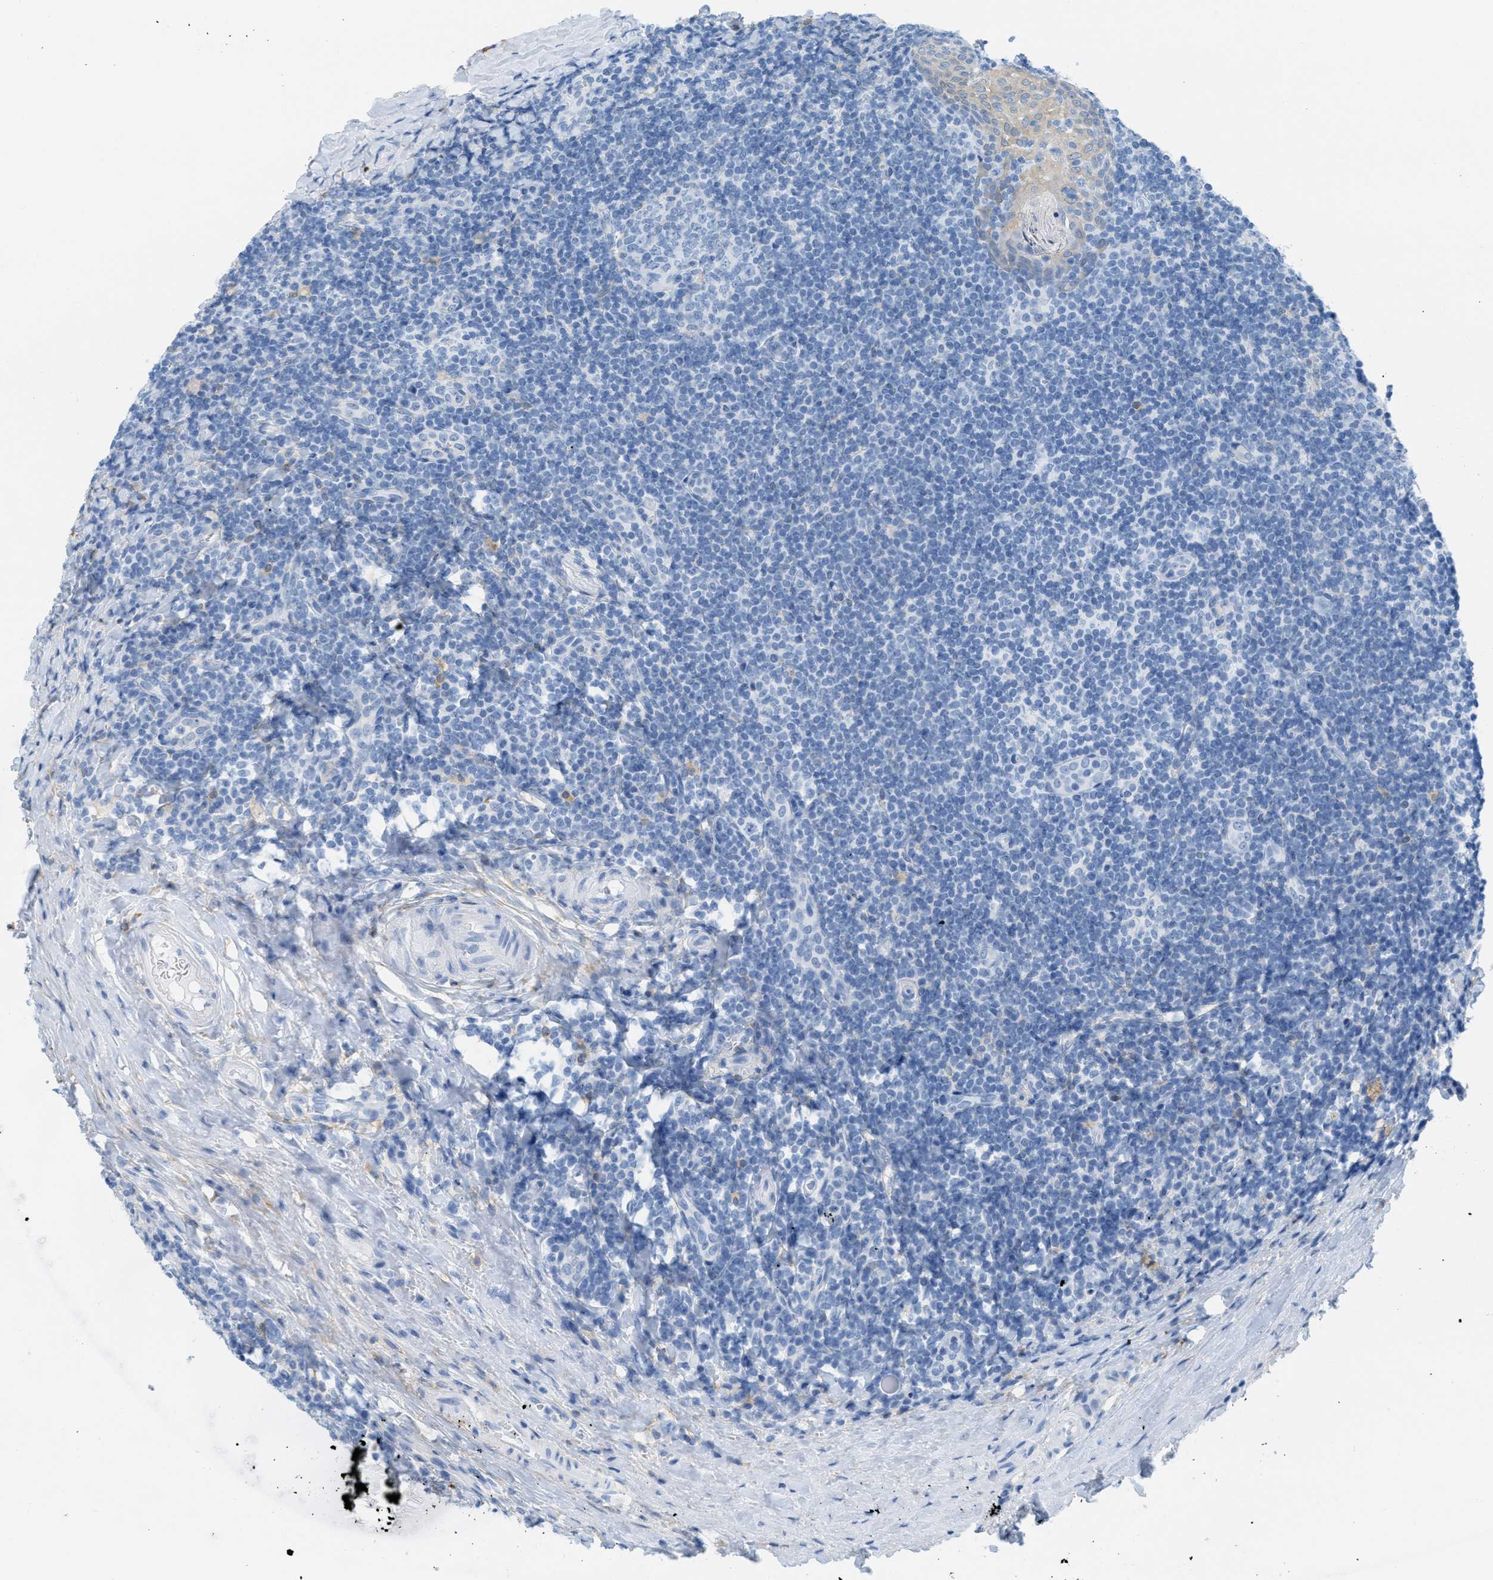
{"staining": {"intensity": "negative", "quantity": "none", "location": "none"}, "tissue": "tonsil", "cell_type": "Germinal center cells", "image_type": "normal", "snomed": [{"axis": "morphology", "description": "Normal tissue, NOS"}, {"axis": "topography", "description": "Tonsil"}], "caption": "Immunohistochemistry of normal tonsil shows no staining in germinal center cells.", "gene": "ASGR1", "patient": {"sex": "male", "age": 37}}